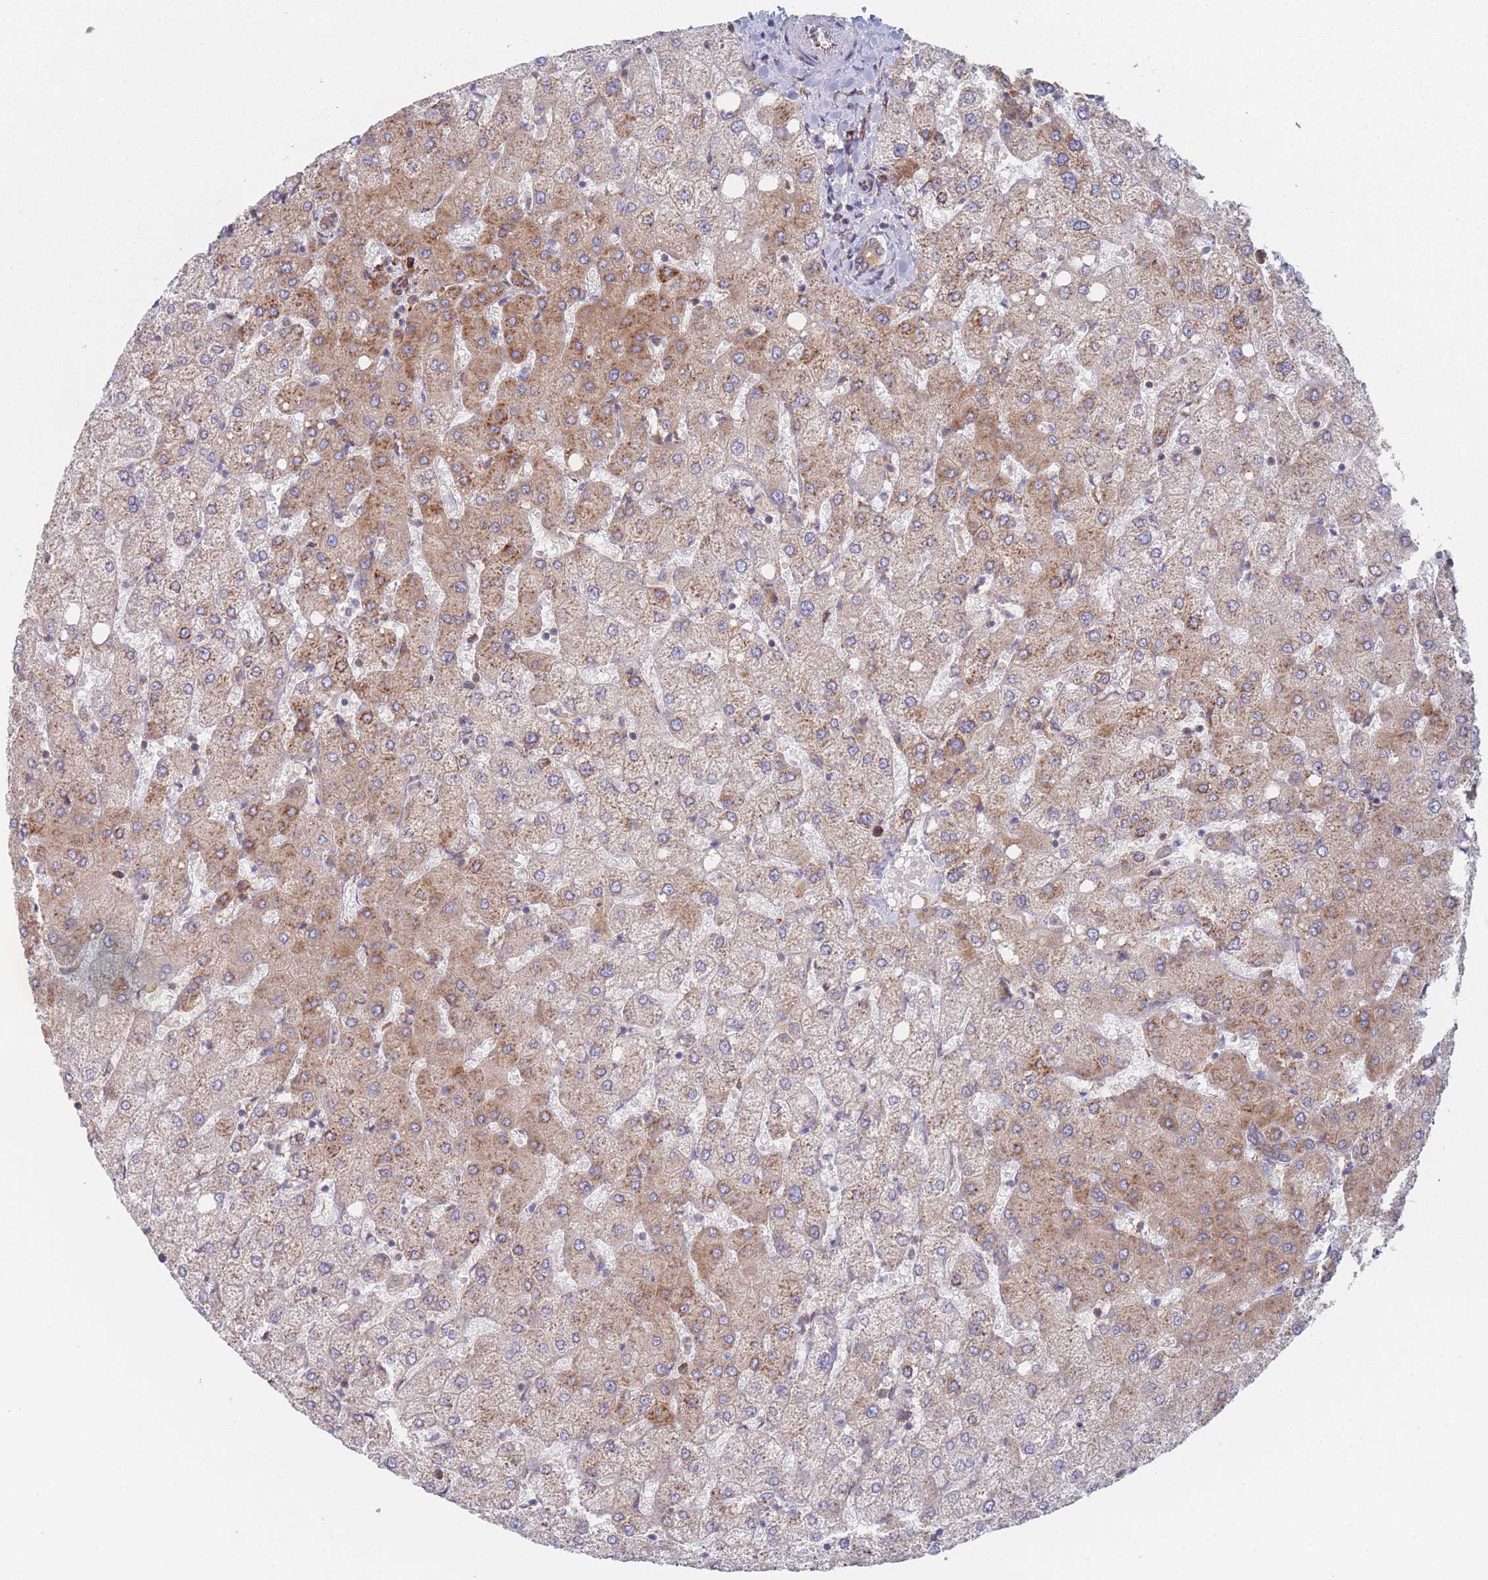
{"staining": {"intensity": "weak", "quantity": ">75%", "location": "cytoplasmic/membranous"}, "tissue": "liver", "cell_type": "Cholangiocytes", "image_type": "normal", "snomed": [{"axis": "morphology", "description": "Normal tissue, NOS"}, {"axis": "topography", "description": "Liver"}], "caption": "This histopathology image reveals IHC staining of normal liver, with low weak cytoplasmic/membranous staining in approximately >75% of cholangiocytes.", "gene": "EEF1B2", "patient": {"sex": "female", "age": 54}}